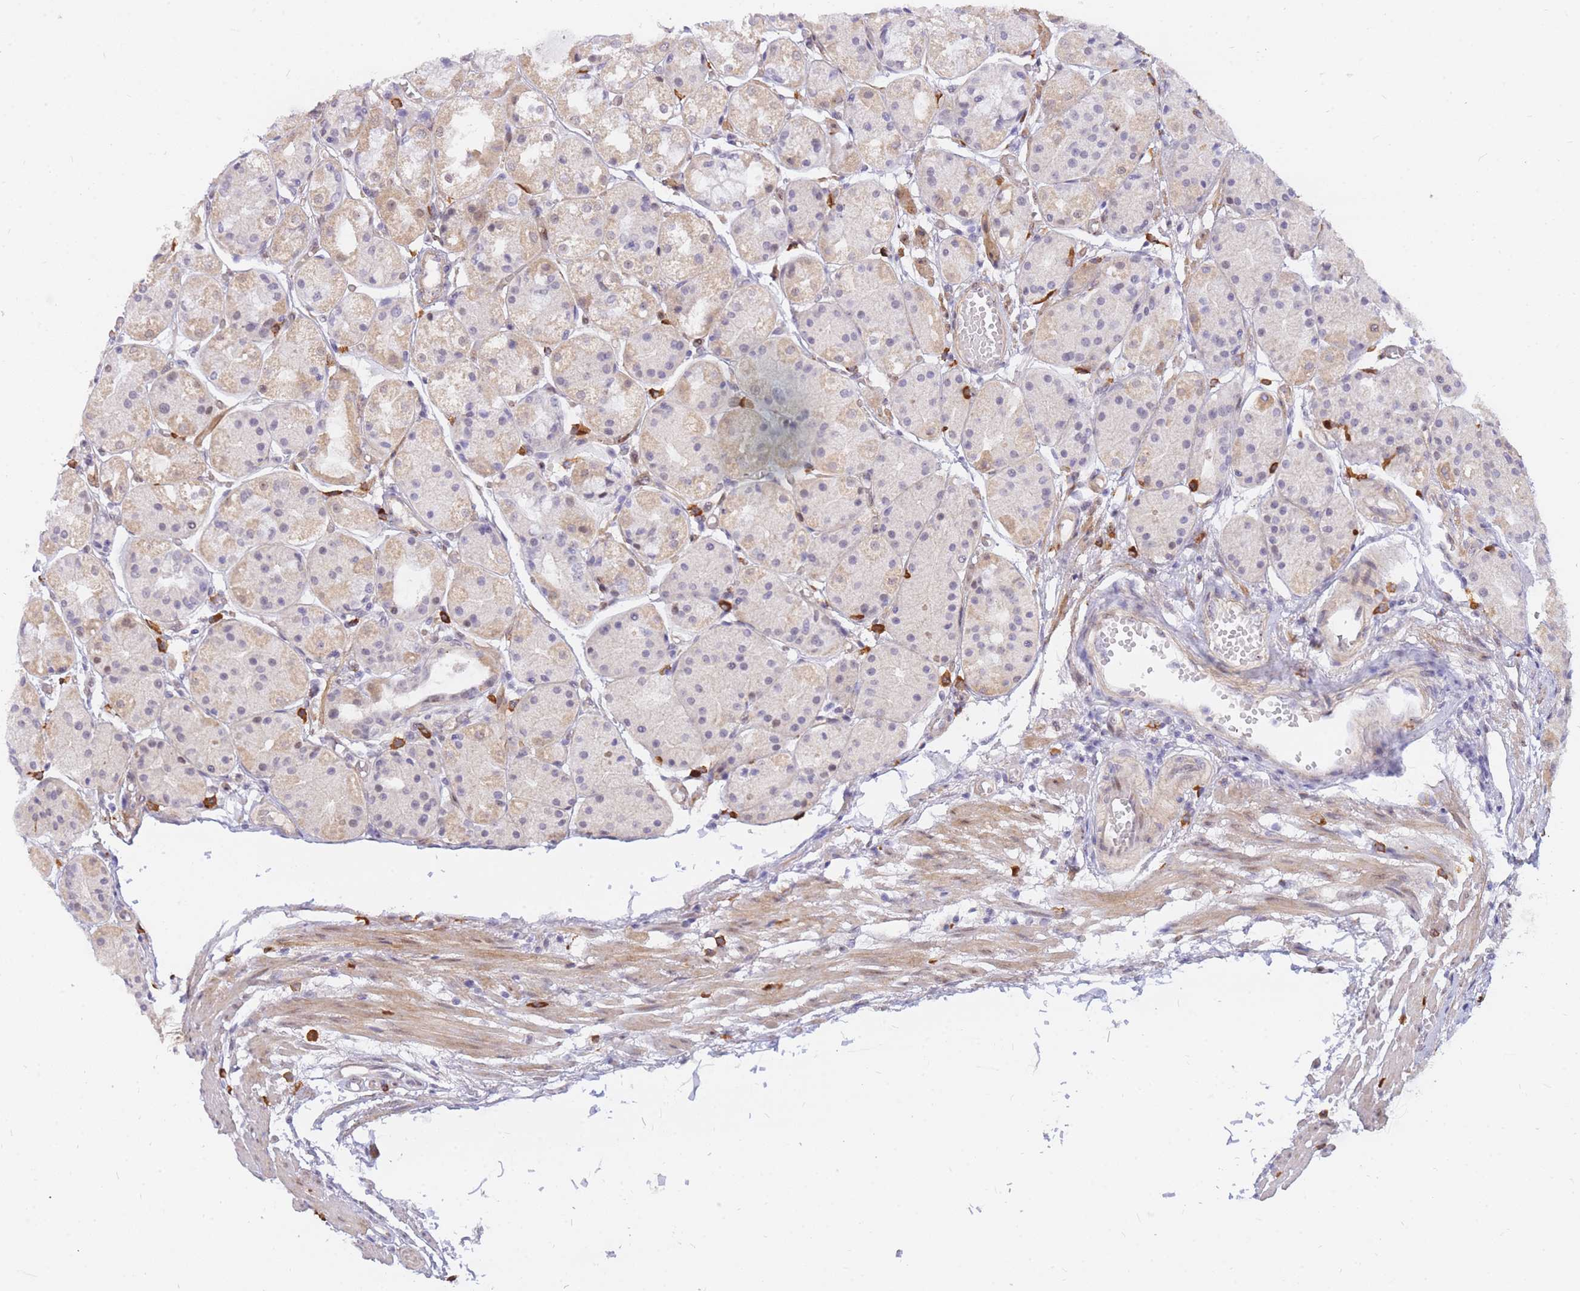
{"staining": {"intensity": "moderate", "quantity": "<25%", "location": "cytoplasmic/membranous,nuclear"}, "tissue": "stomach", "cell_type": "Glandular cells", "image_type": "normal", "snomed": [{"axis": "morphology", "description": "Normal tissue, NOS"}, {"axis": "topography", "description": "Stomach, upper"}], "caption": "Immunohistochemistry of unremarkable human stomach displays low levels of moderate cytoplasmic/membranous,nuclear expression in about <25% of glandular cells.", "gene": "TLE2", "patient": {"sex": "male", "age": 72}}